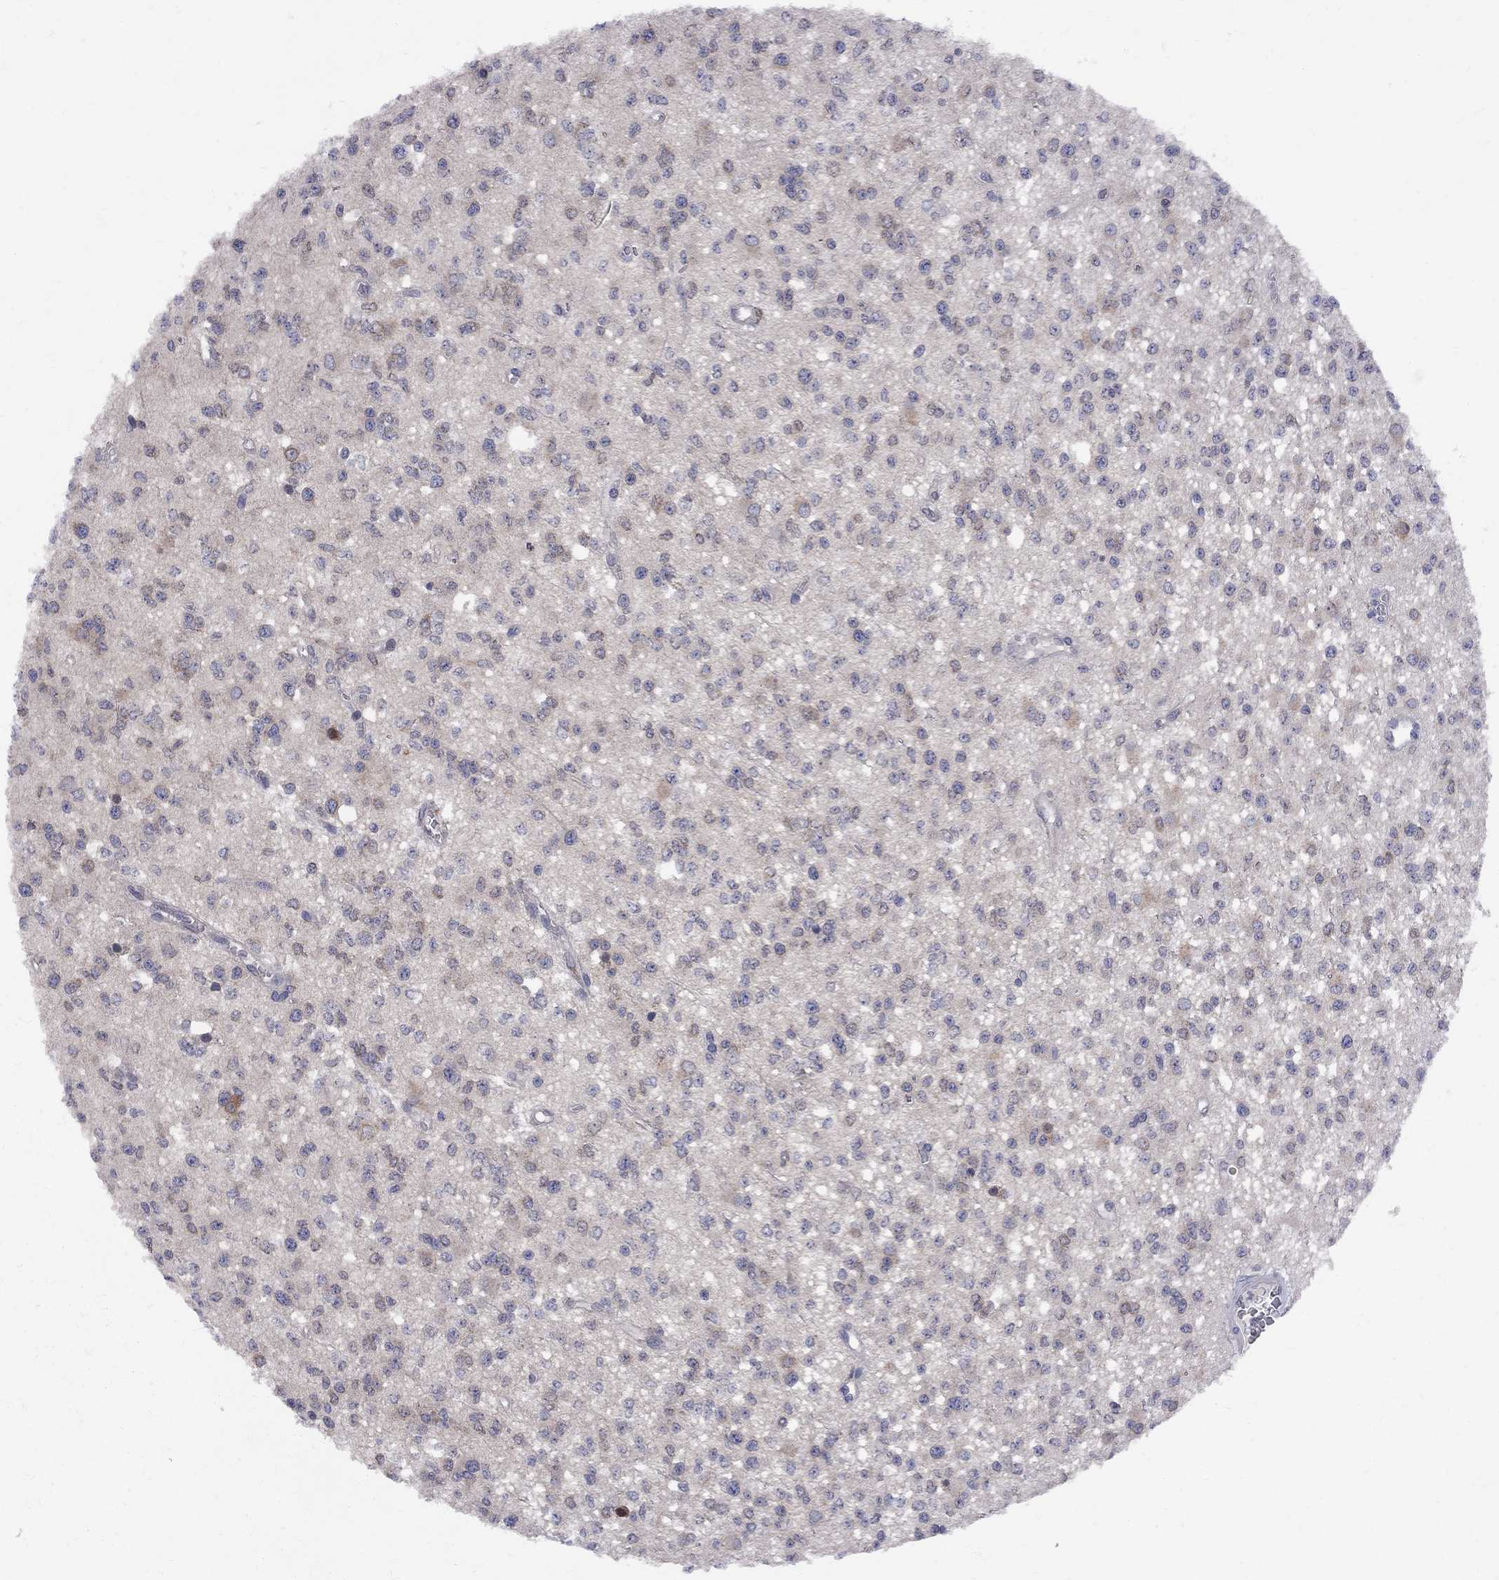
{"staining": {"intensity": "moderate", "quantity": "<25%", "location": "cytoplasmic/membranous"}, "tissue": "glioma", "cell_type": "Tumor cells", "image_type": "cancer", "snomed": [{"axis": "morphology", "description": "Glioma, malignant, Low grade"}, {"axis": "topography", "description": "Brain"}], "caption": "Moderate cytoplasmic/membranous positivity for a protein is seen in about <25% of tumor cells of malignant glioma (low-grade) using immunohistochemistry.", "gene": "CNOT11", "patient": {"sex": "female", "age": 45}}